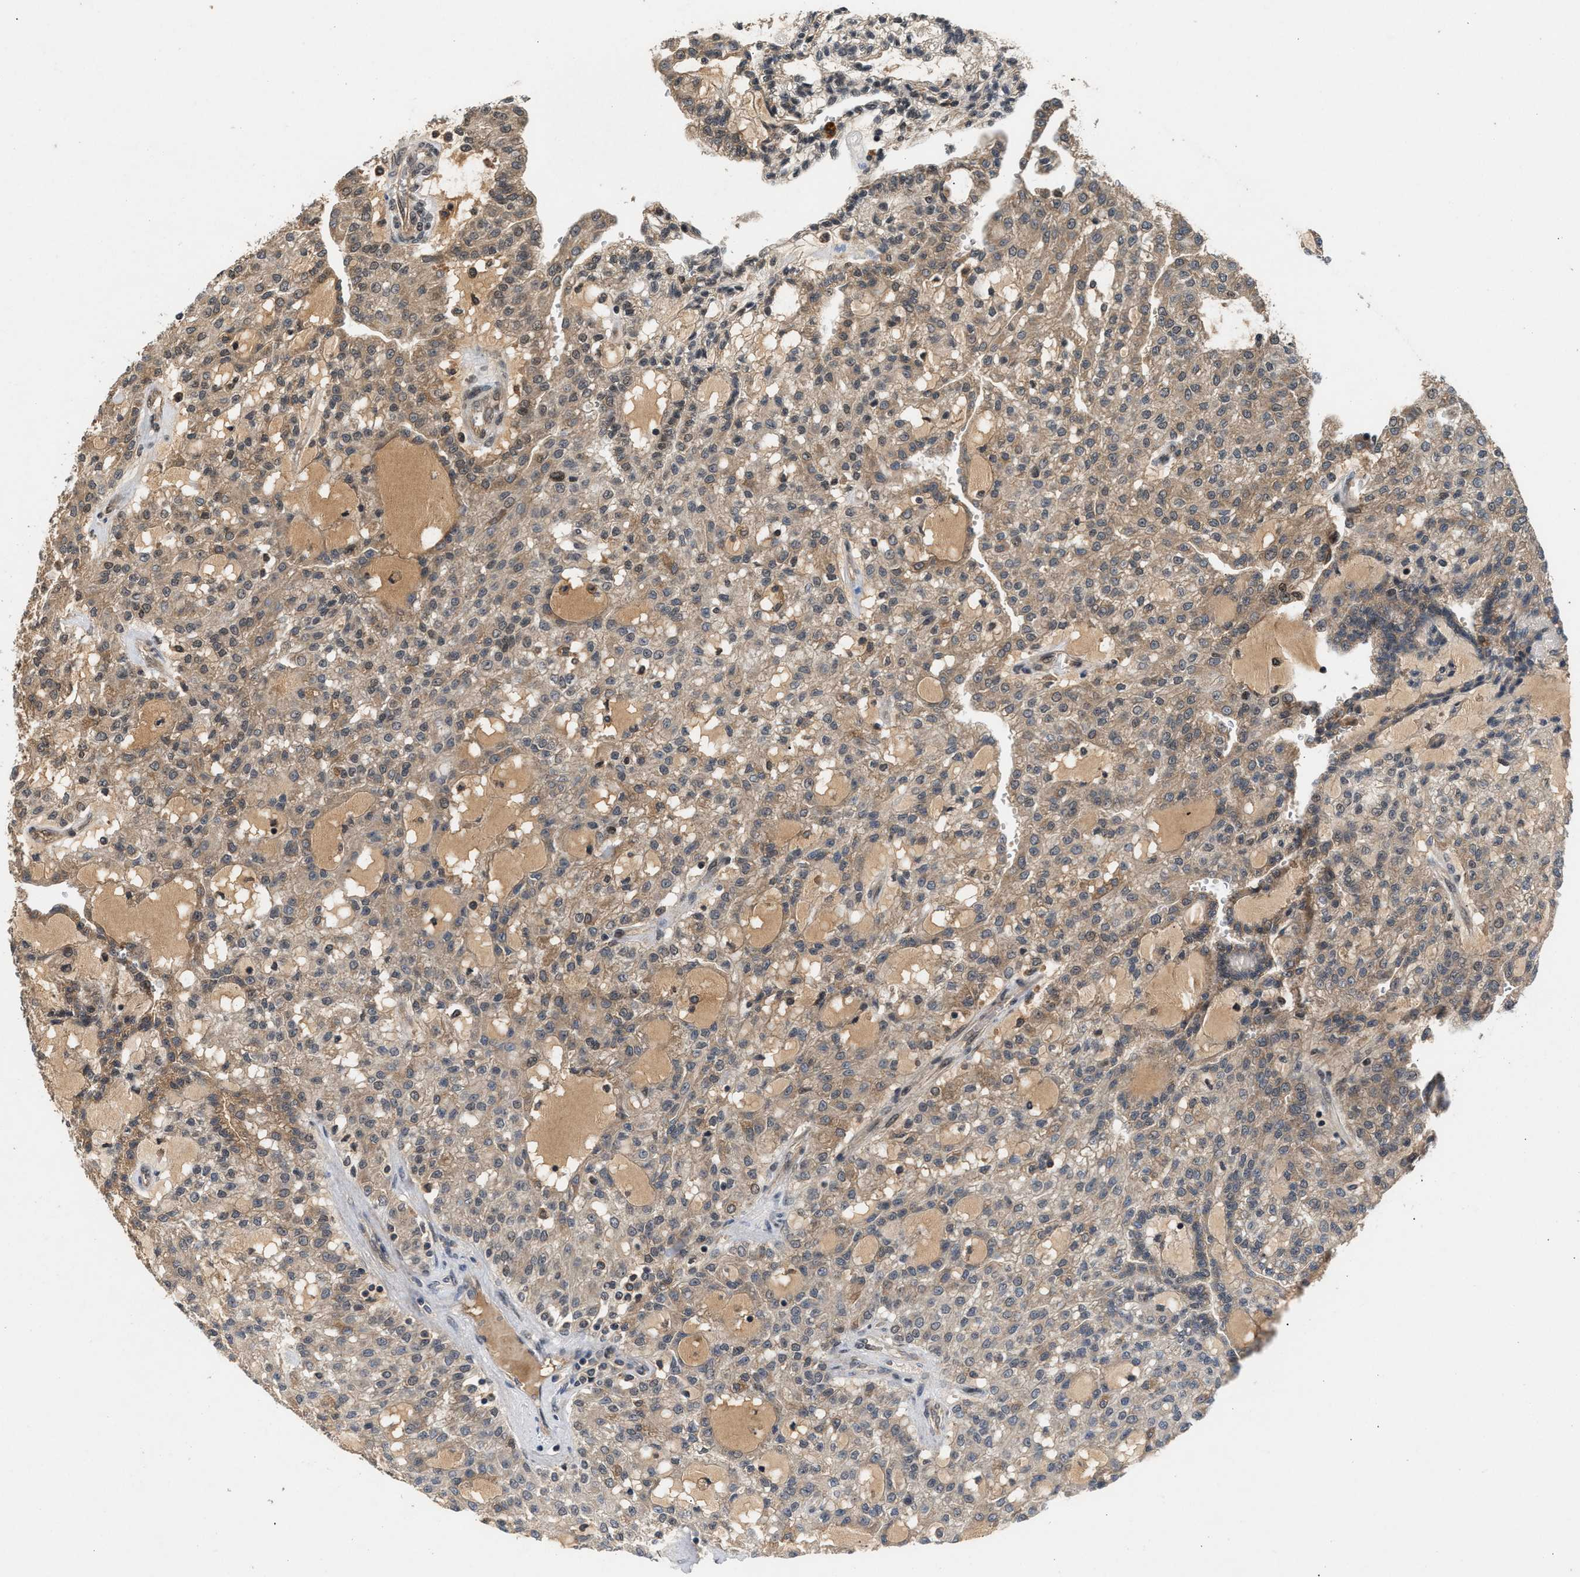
{"staining": {"intensity": "weak", "quantity": "25%-75%", "location": "cytoplasmic/membranous"}, "tissue": "renal cancer", "cell_type": "Tumor cells", "image_type": "cancer", "snomed": [{"axis": "morphology", "description": "Adenocarcinoma, NOS"}, {"axis": "topography", "description": "Kidney"}], "caption": "There is low levels of weak cytoplasmic/membranous positivity in tumor cells of adenocarcinoma (renal), as demonstrated by immunohistochemical staining (brown color).", "gene": "RUSC2", "patient": {"sex": "male", "age": 63}}